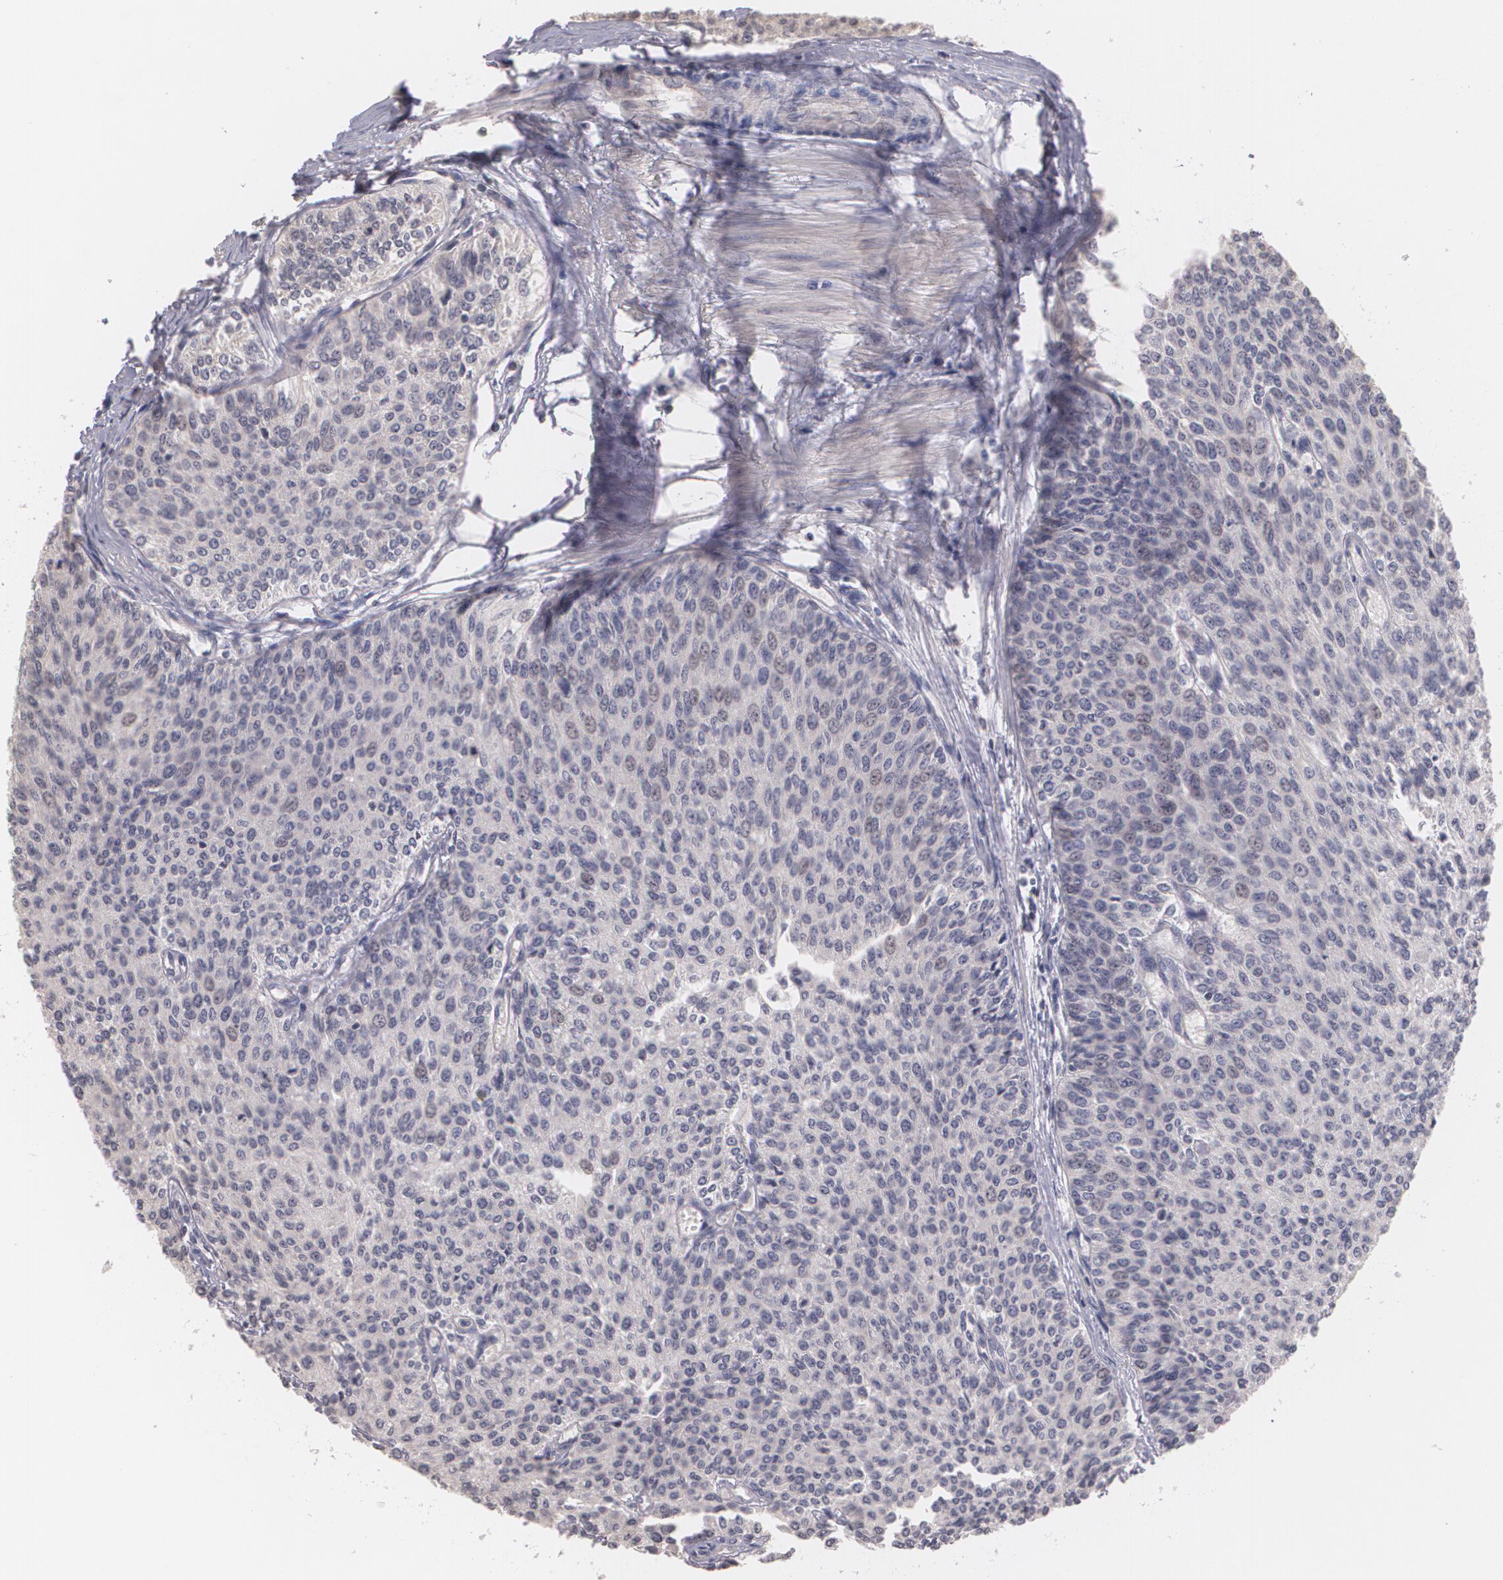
{"staining": {"intensity": "negative", "quantity": "none", "location": "none"}, "tissue": "urothelial cancer", "cell_type": "Tumor cells", "image_type": "cancer", "snomed": [{"axis": "morphology", "description": "Urothelial carcinoma, Low grade"}, {"axis": "topography", "description": "Urinary bladder"}], "caption": "The image shows no significant positivity in tumor cells of low-grade urothelial carcinoma.", "gene": "THRB", "patient": {"sex": "female", "age": 73}}